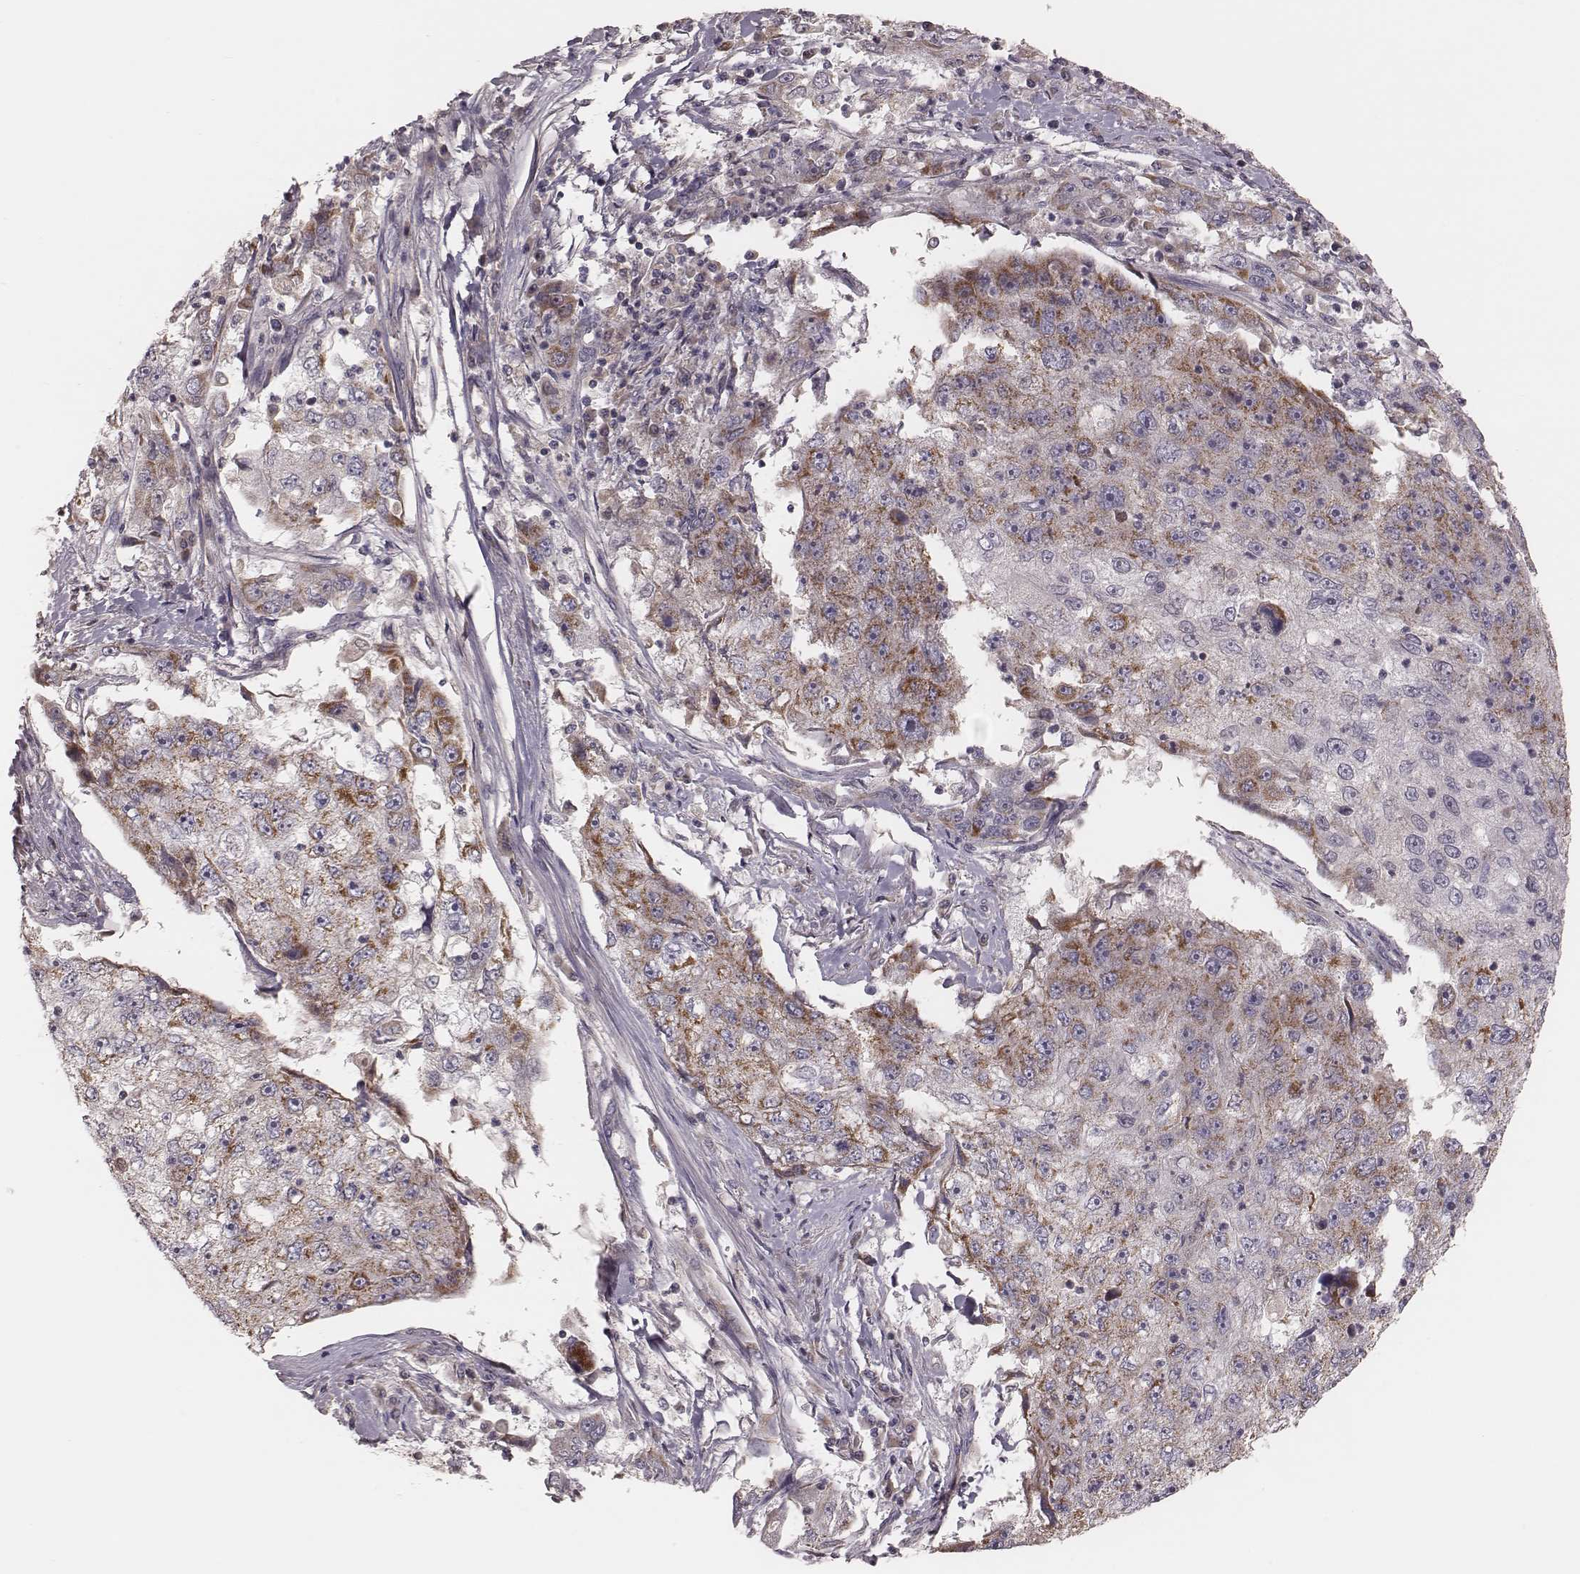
{"staining": {"intensity": "moderate", "quantity": "<25%", "location": "cytoplasmic/membranous"}, "tissue": "cervical cancer", "cell_type": "Tumor cells", "image_type": "cancer", "snomed": [{"axis": "morphology", "description": "Squamous cell carcinoma, NOS"}, {"axis": "topography", "description": "Cervix"}], "caption": "IHC (DAB (3,3'-diaminobenzidine)) staining of human cervical cancer displays moderate cytoplasmic/membranous protein expression in about <25% of tumor cells.", "gene": "MRPS27", "patient": {"sex": "female", "age": 36}}